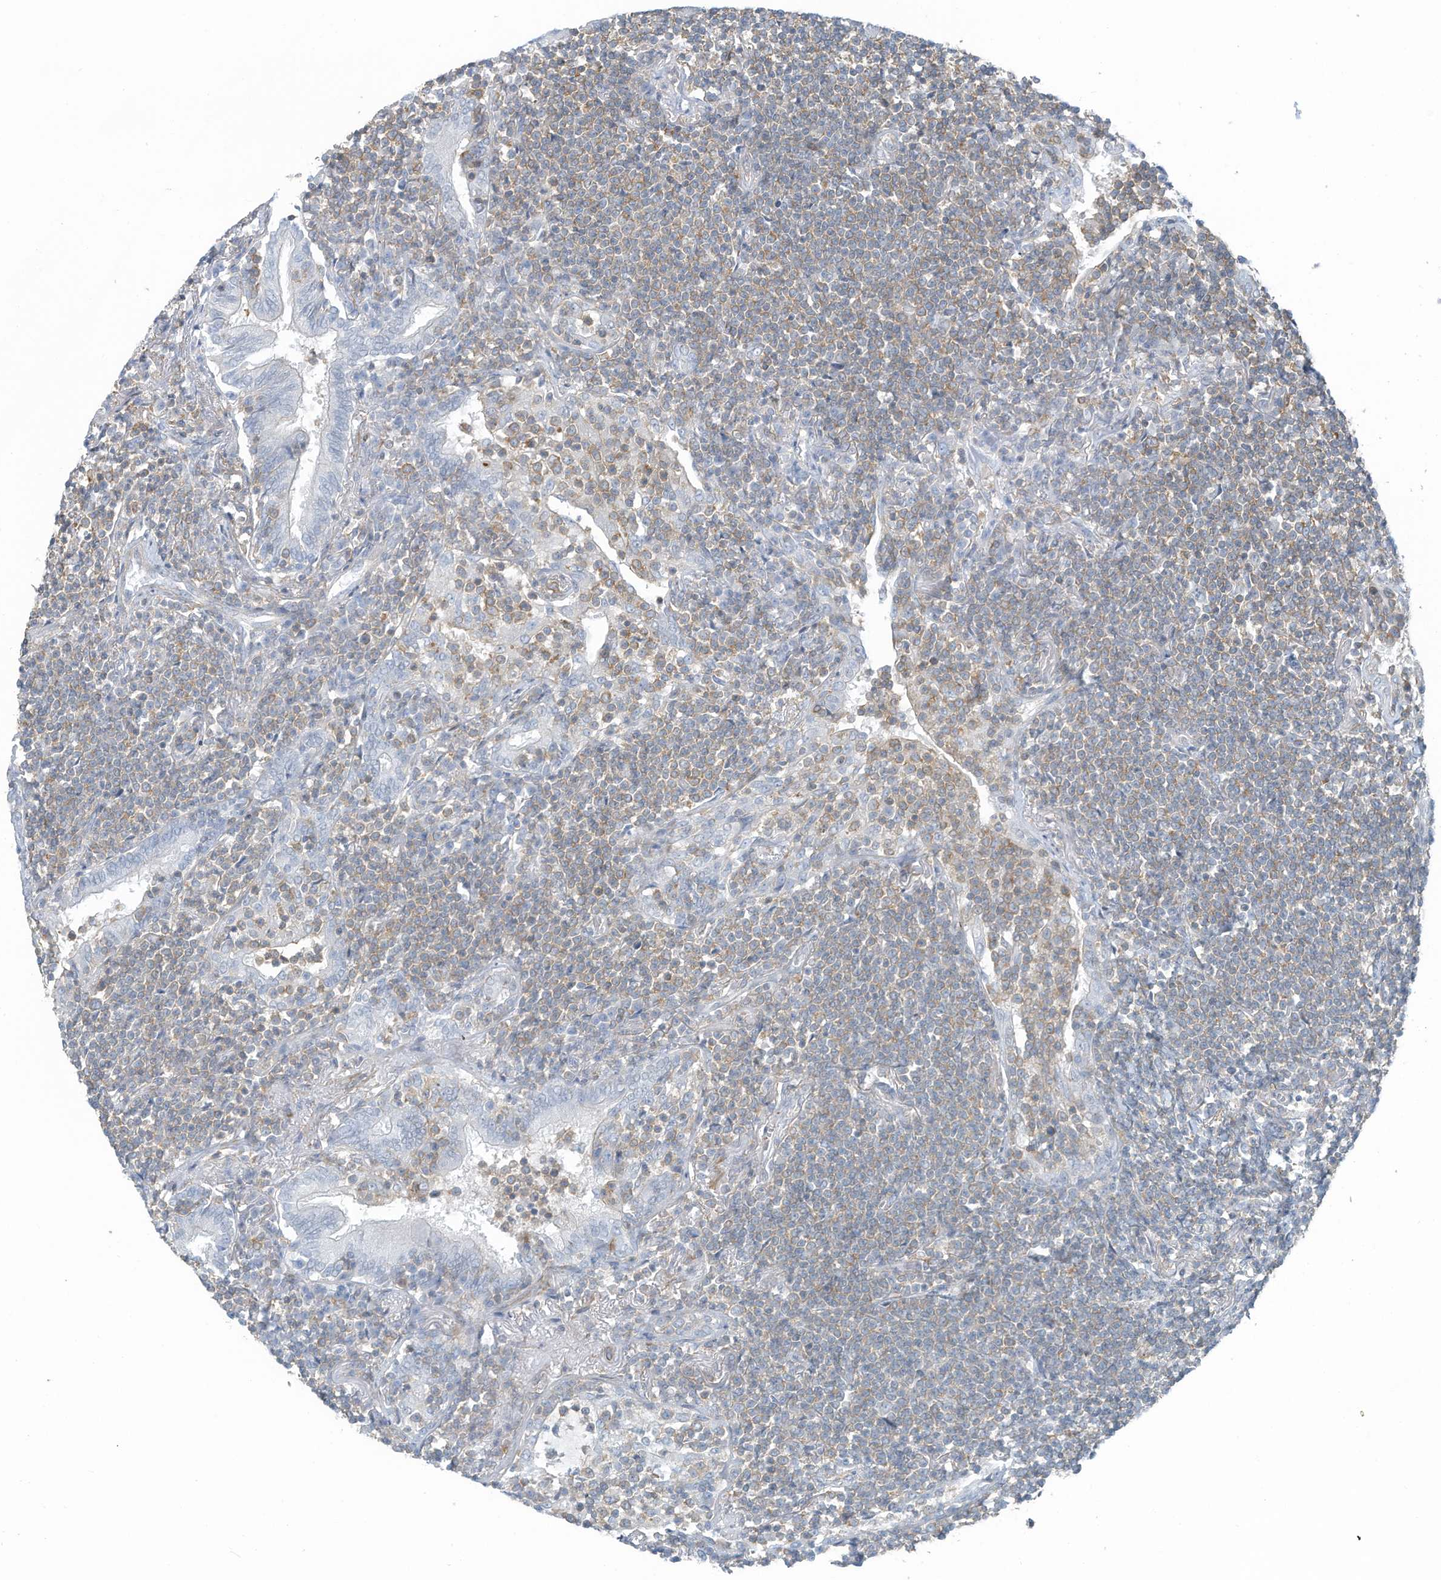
{"staining": {"intensity": "weak", "quantity": "25%-75%", "location": "cytoplasmic/membranous"}, "tissue": "lymphoma", "cell_type": "Tumor cells", "image_type": "cancer", "snomed": [{"axis": "morphology", "description": "Malignant lymphoma, non-Hodgkin's type, Low grade"}, {"axis": "topography", "description": "Lung"}], "caption": "Immunohistochemistry (IHC) (DAB) staining of lymphoma displays weak cytoplasmic/membranous protein staining in approximately 25%-75% of tumor cells. (Brightfield microscopy of DAB IHC at high magnification).", "gene": "ZNF846", "patient": {"sex": "female", "age": 71}}